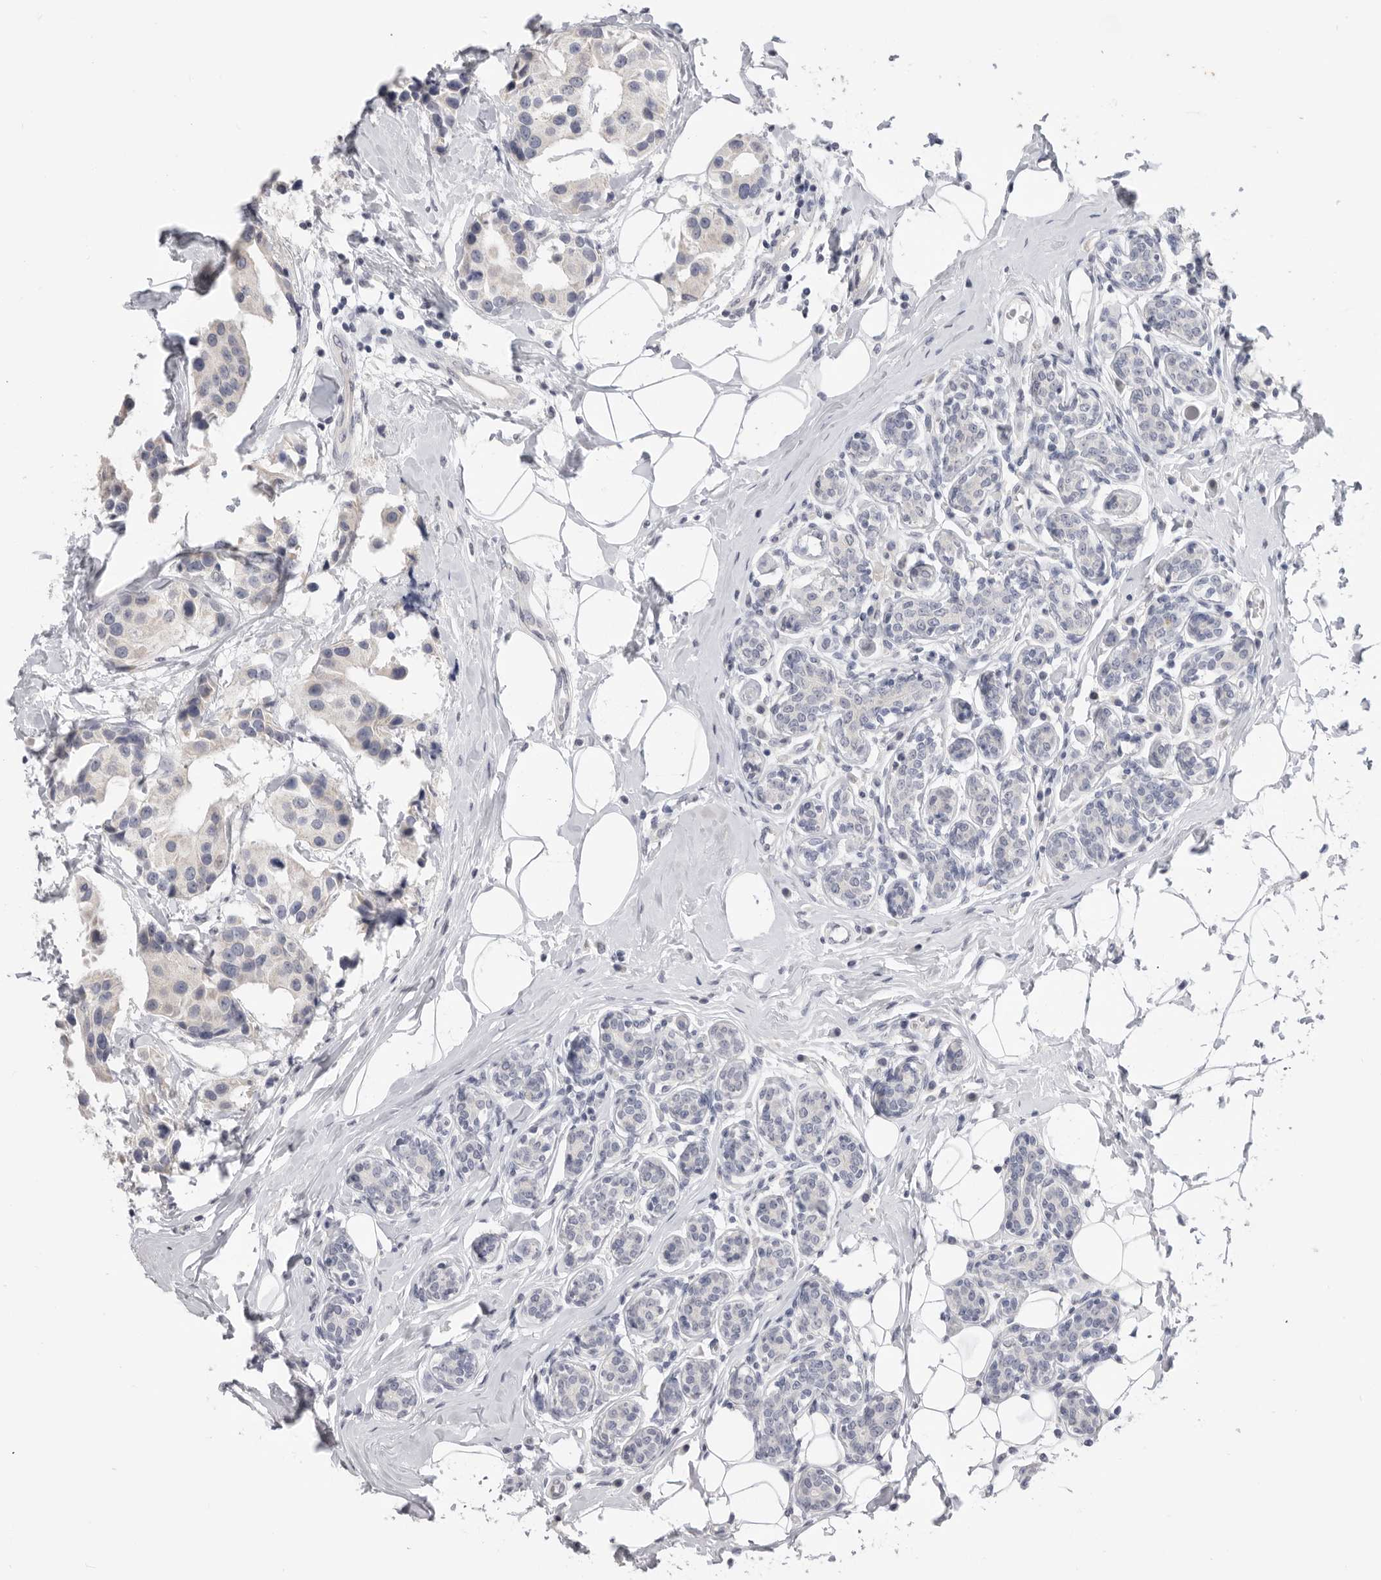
{"staining": {"intensity": "negative", "quantity": "none", "location": "none"}, "tissue": "breast cancer", "cell_type": "Tumor cells", "image_type": "cancer", "snomed": [{"axis": "morphology", "description": "Normal tissue, NOS"}, {"axis": "morphology", "description": "Duct carcinoma"}, {"axis": "topography", "description": "Breast"}], "caption": "An immunohistochemistry micrograph of breast cancer is shown. There is no staining in tumor cells of breast cancer. (DAB immunohistochemistry (IHC) visualized using brightfield microscopy, high magnification).", "gene": "XIRP1", "patient": {"sex": "female", "age": 39}}